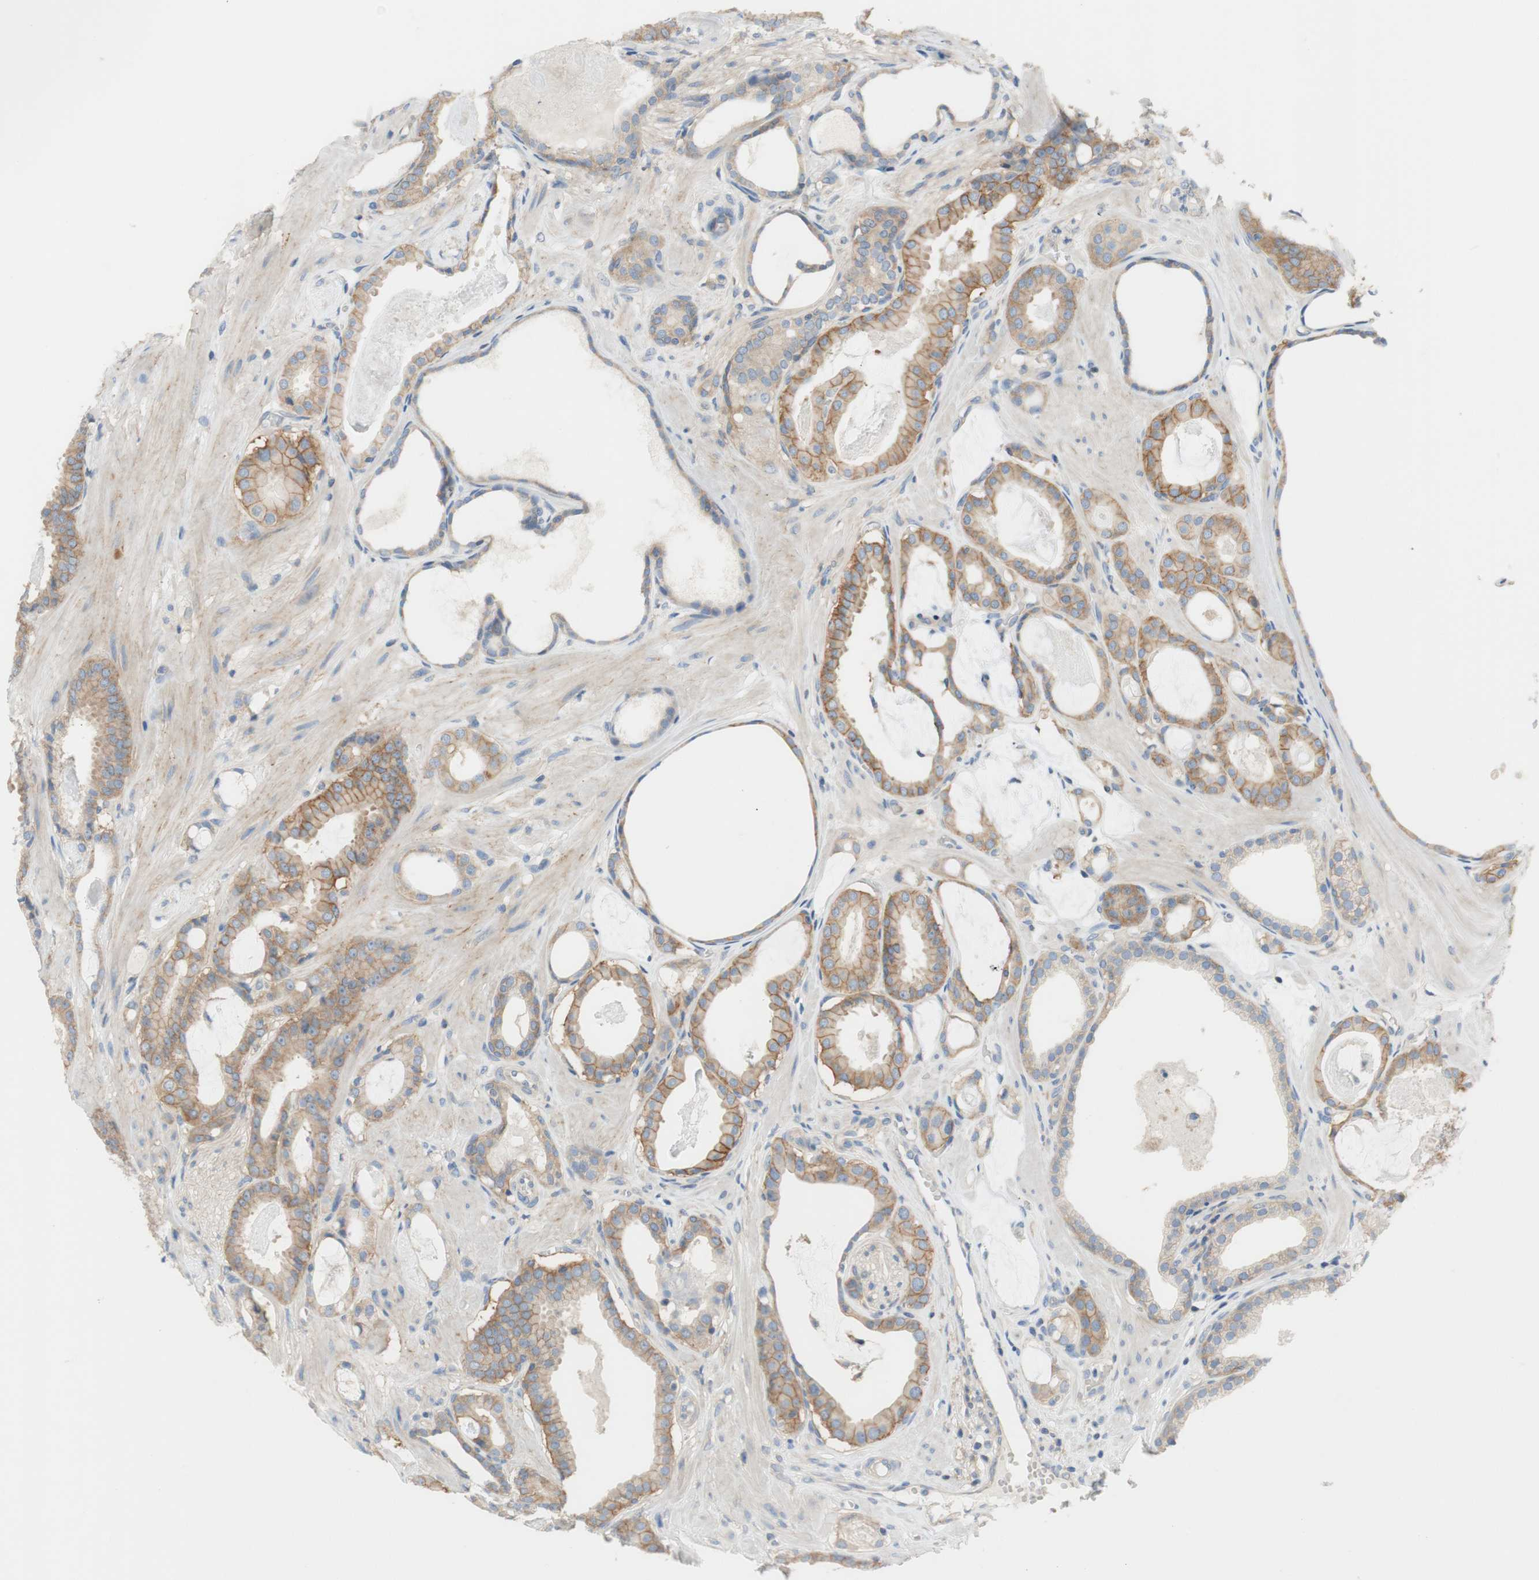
{"staining": {"intensity": "weak", "quantity": ">75%", "location": "cytoplasmic/membranous"}, "tissue": "prostate cancer", "cell_type": "Tumor cells", "image_type": "cancer", "snomed": [{"axis": "morphology", "description": "Adenocarcinoma, Low grade"}, {"axis": "topography", "description": "Prostate"}], "caption": "Immunohistochemistry (IHC) histopathology image of neoplastic tissue: prostate adenocarcinoma (low-grade) stained using immunohistochemistry (IHC) demonstrates low levels of weak protein expression localized specifically in the cytoplasmic/membranous of tumor cells, appearing as a cytoplasmic/membranous brown color.", "gene": "ATP2B1", "patient": {"sex": "male", "age": 53}}